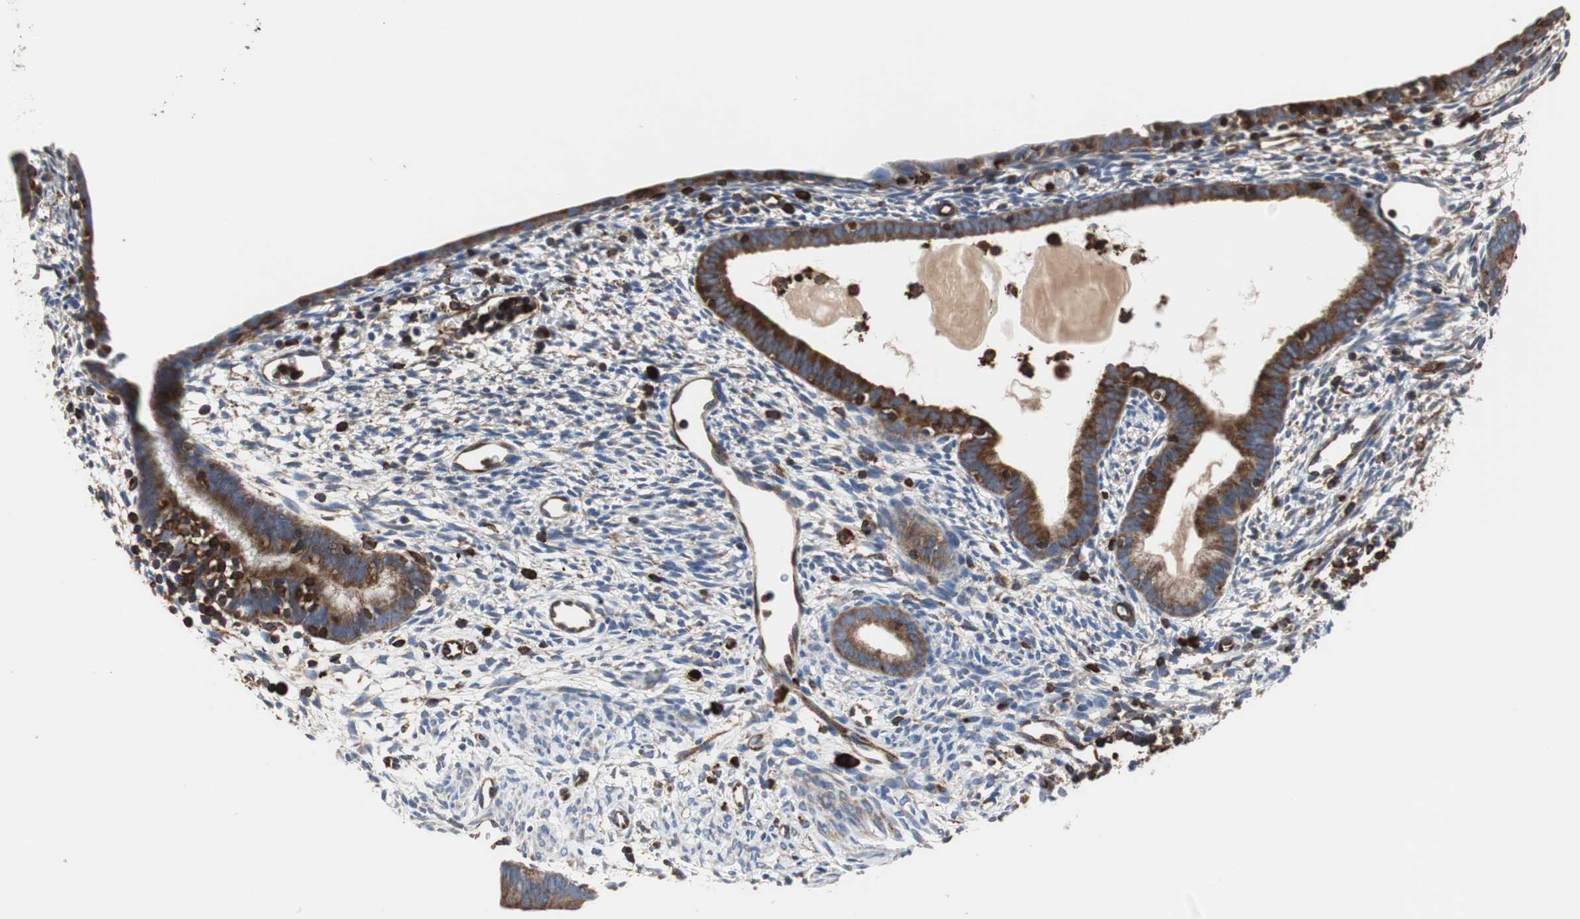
{"staining": {"intensity": "negative", "quantity": "none", "location": "none"}, "tissue": "endometrium", "cell_type": "Cells in endometrial stroma", "image_type": "normal", "snomed": [{"axis": "morphology", "description": "Normal tissue, NOS"}, {"axis": "morphology", "description": "Atrophy, NOS"}, {"axis": "topography", "description": "Uterus"}, {"axis": "topography", "description": "Endometrium"}], "caption": "High power microscopy micrograph of an immunohistochemistry (IHC) image of unremarkable endometrium, revealing no significant expression in cells in endometrial stroma.", "gene": "PLCG2", "patient": {"sex": "female", "age": 68}}